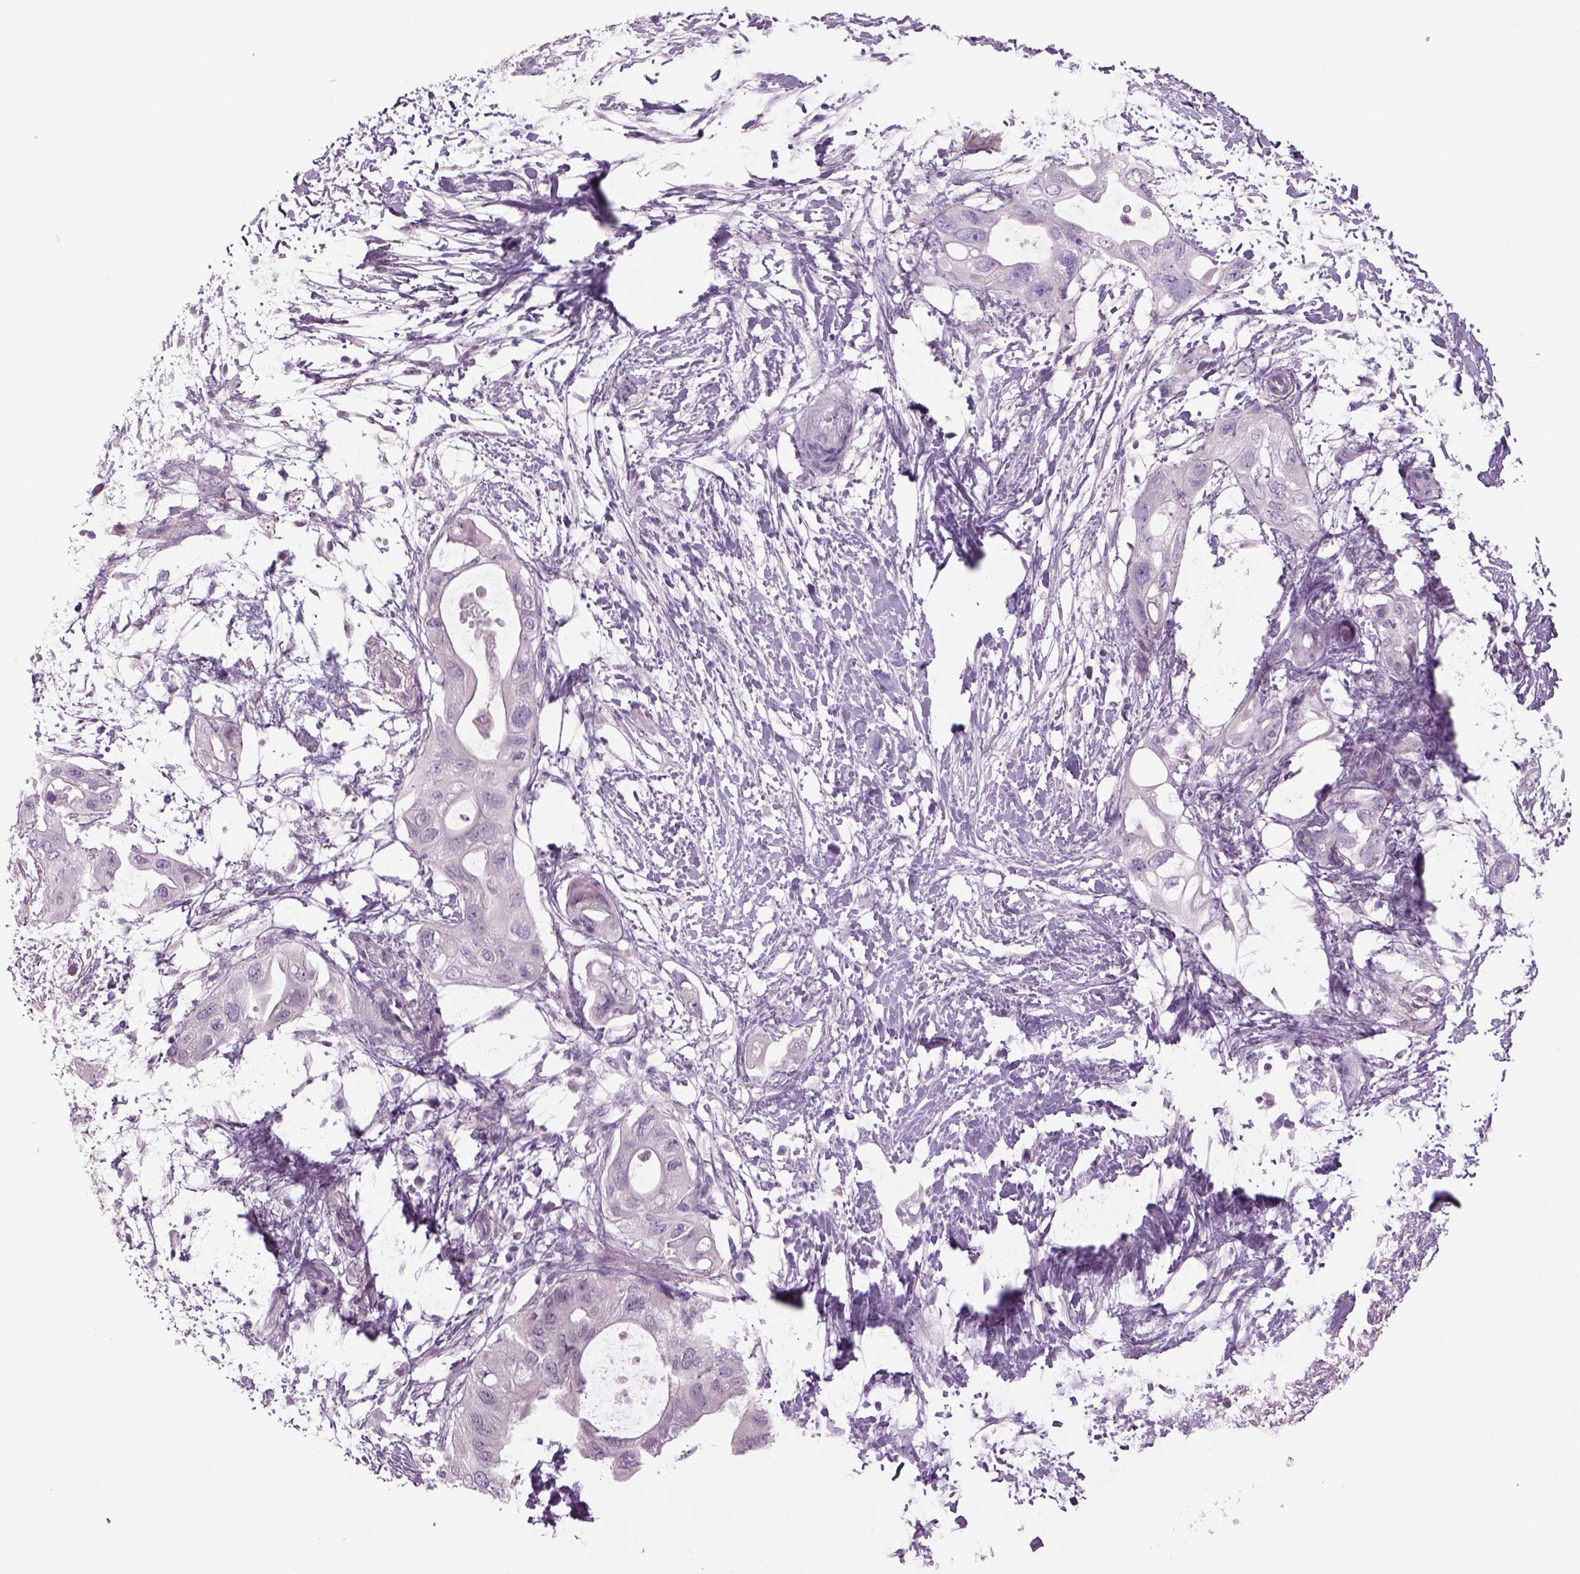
{"staining": {"intensity": "negative", "quantity": "none", "location": "none"}, "tissue": "pancreatic cancer", "cell_type": "Tumor cells", "image_type": "cancer", "snomed": [{"axis": "morphology", "description": "Adenocarcinoma, NOS"}, {"axis": "topography", "description": "Pancreas"}], "caption": "This is an IHC histopathology image of adenocarcinoma (pancreatic). There is no expression in tumor cells.", "gene": "MDH1B", "patient": {"sex": "female", "age": 72}}